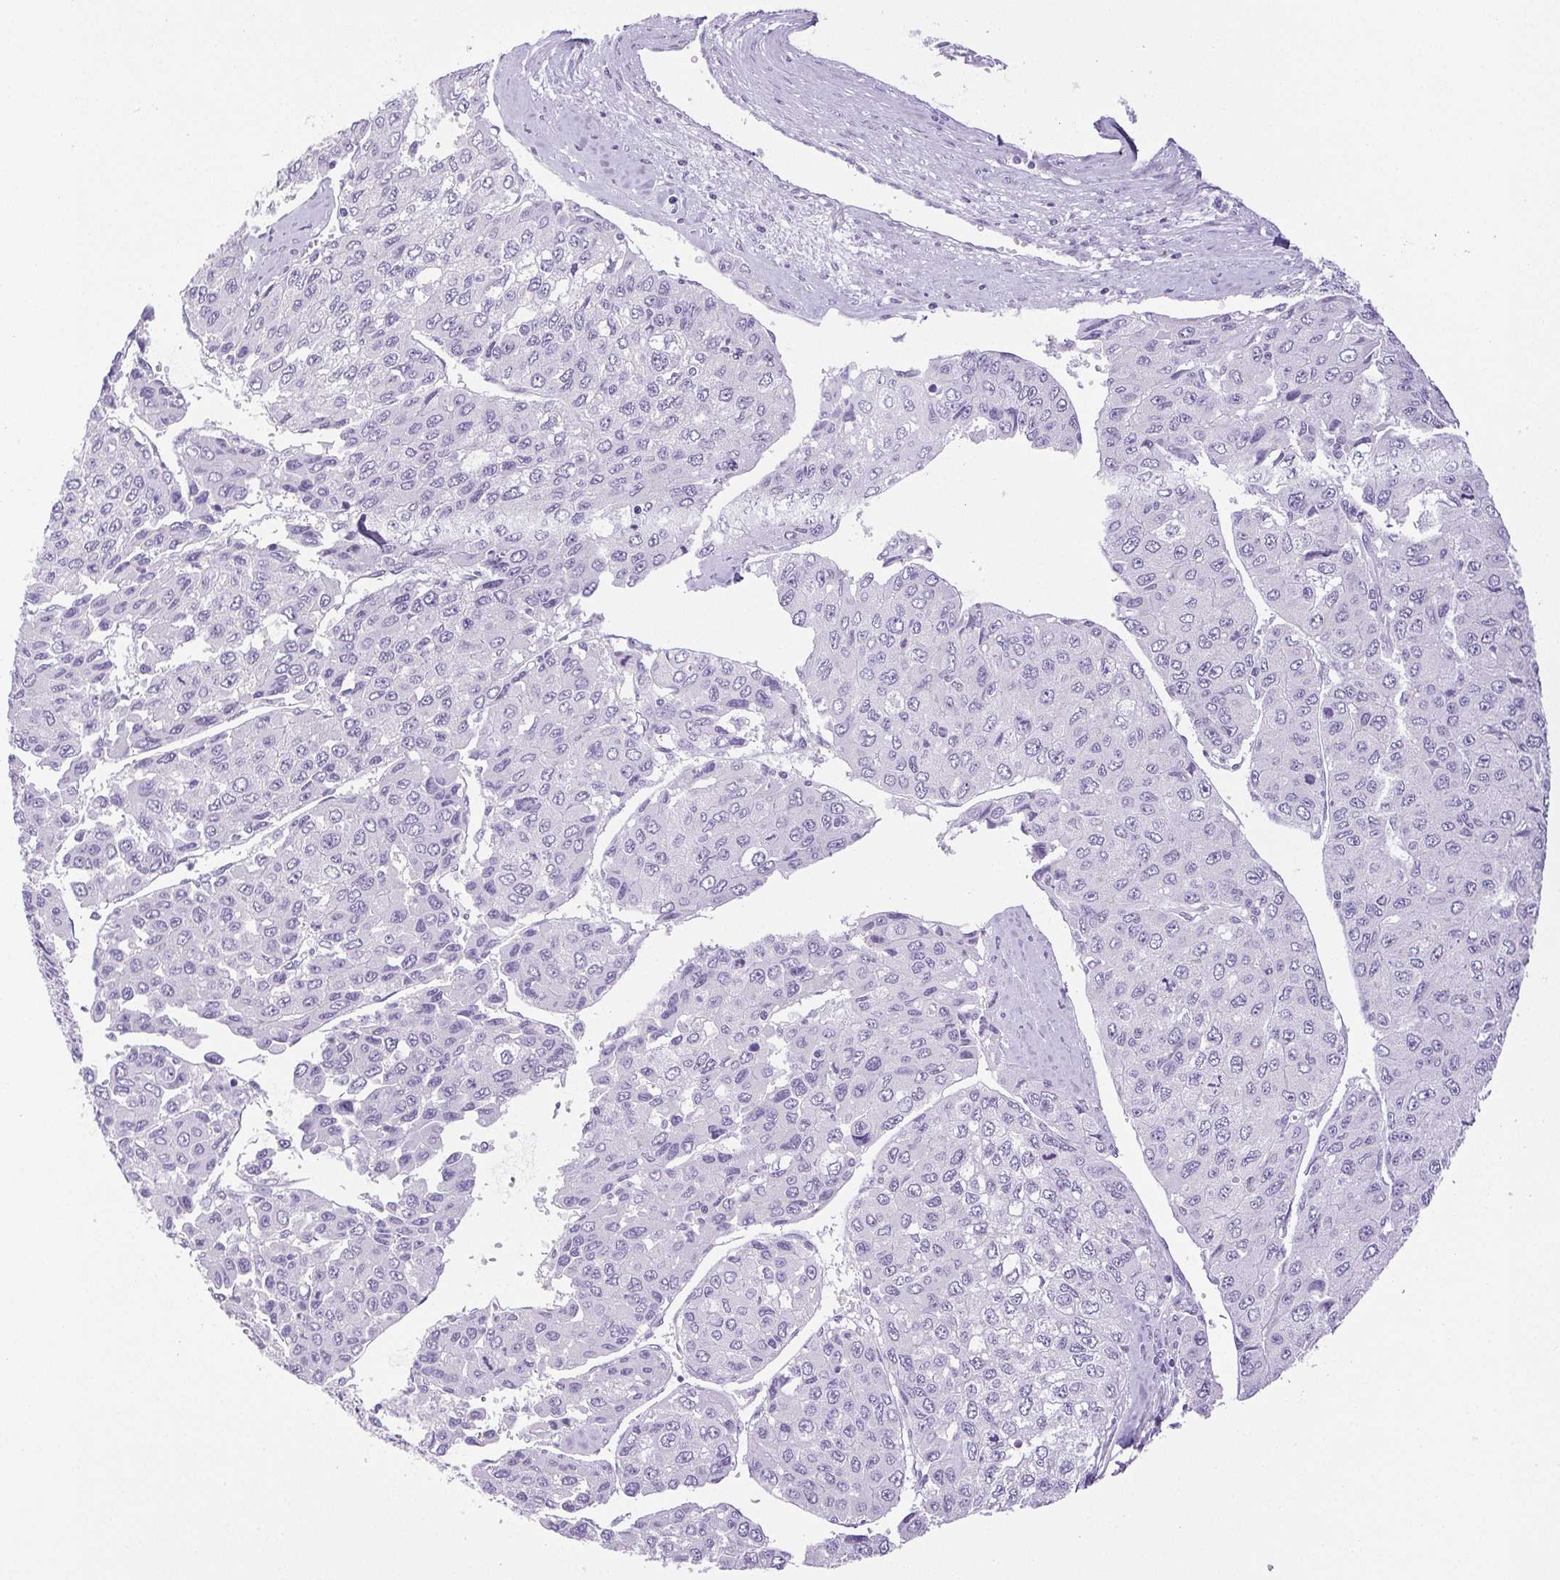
{"staining": {"intensity": "negative", "quantity": "none", "location": "none"}, "tissue": "liver cancer", "cell_type": "Tumor cells", "image_type": "cancer", "snomed": [{"axis": "morphology", "description": "Carcinoma, Hepatocellular, NOS"}, {"axis": "topography", "description": "Liver"}], "caption": "Immunohistochemical staining of human hepatocellular carcinoma (liver) reveals no significant positivity in tumor cells.", "gene": "HLA-G", "patient": {"sex": "female", "age": 66}}